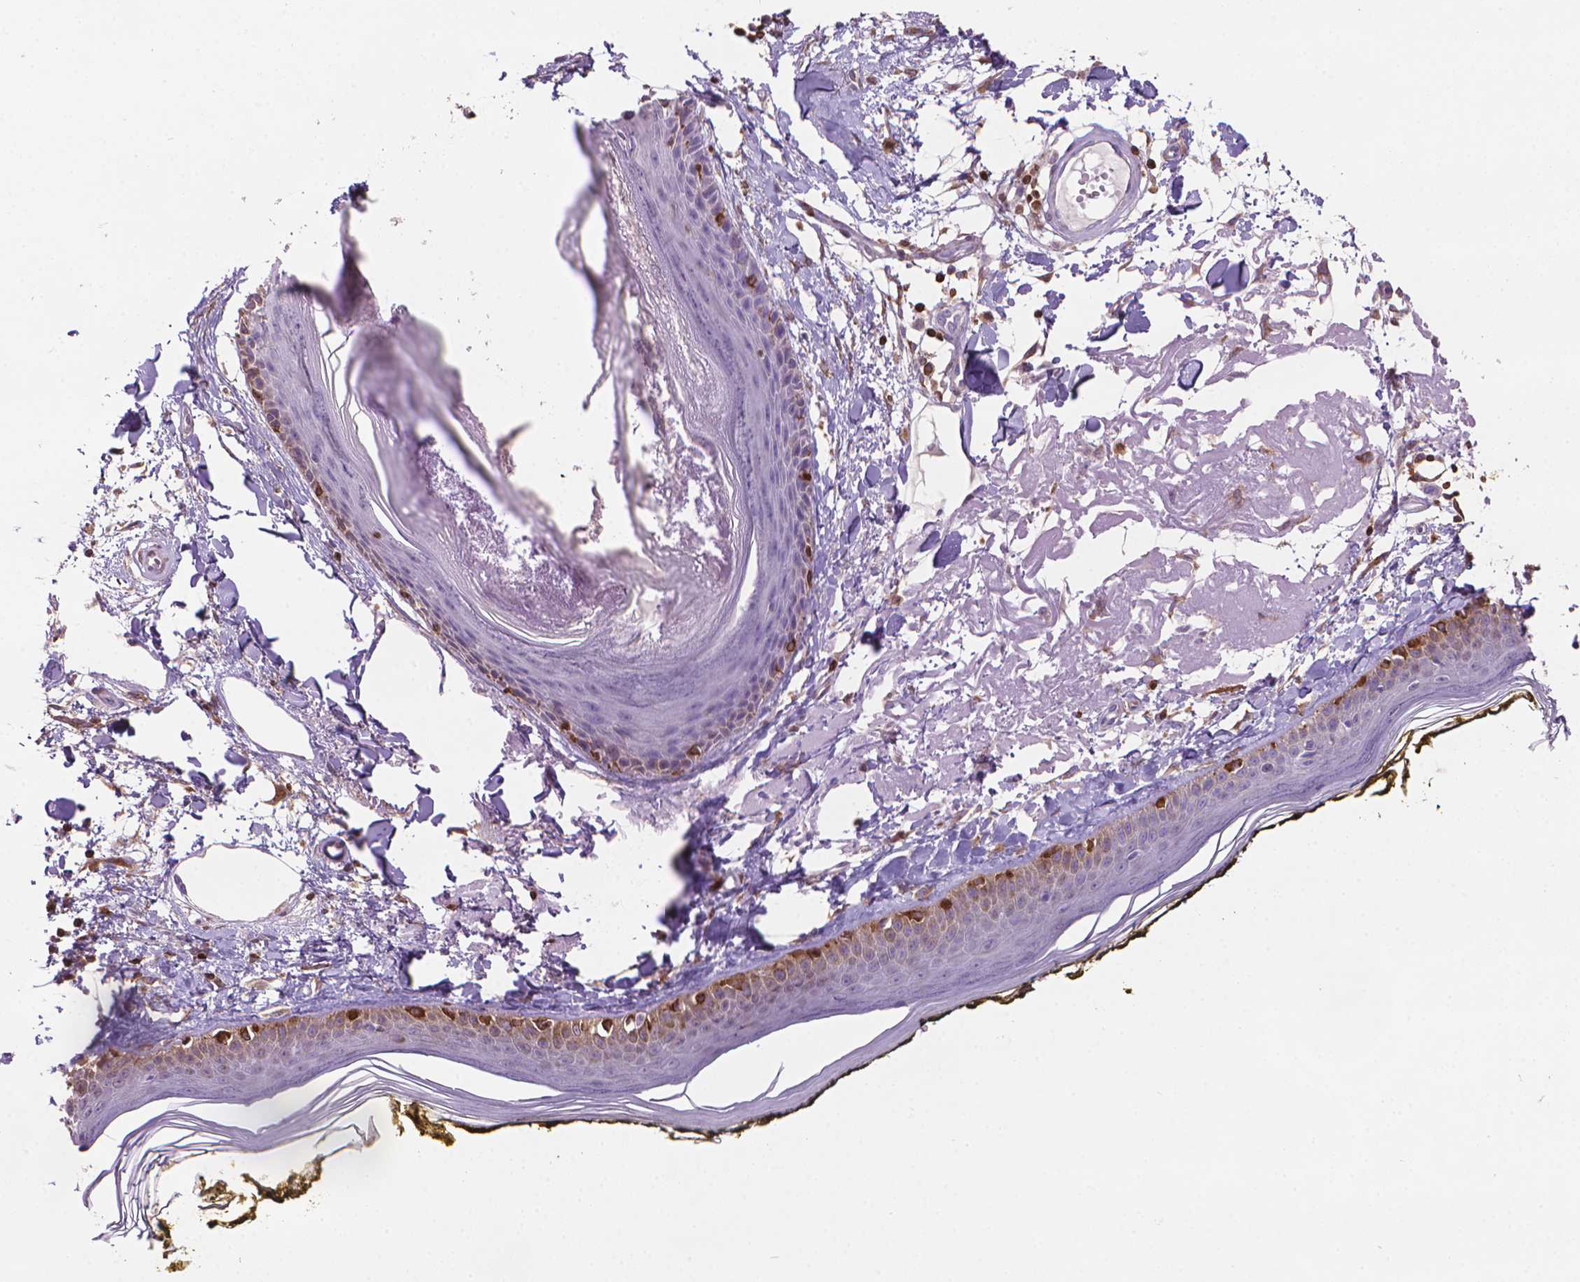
{"staining": {"intensity": "moderate", "quantity": ">75%", "location": "cytoplasmic/membranous"}, "tissue": "skin", "cell_type": "Fibroblasts", "image_type": "normal", "snomed": [{"axis": "morphology", "description": "Normal tissue, NOS"}, {"axis": "topography", "description": "Skin"}], "caption": "A brown stain highlights moderate cytoplasmic/membranous positivity of a protein in fibroblasts of unremarkable human skin.", "gene": "BCL2", "patient": {"sex": "male", "age": 76}}